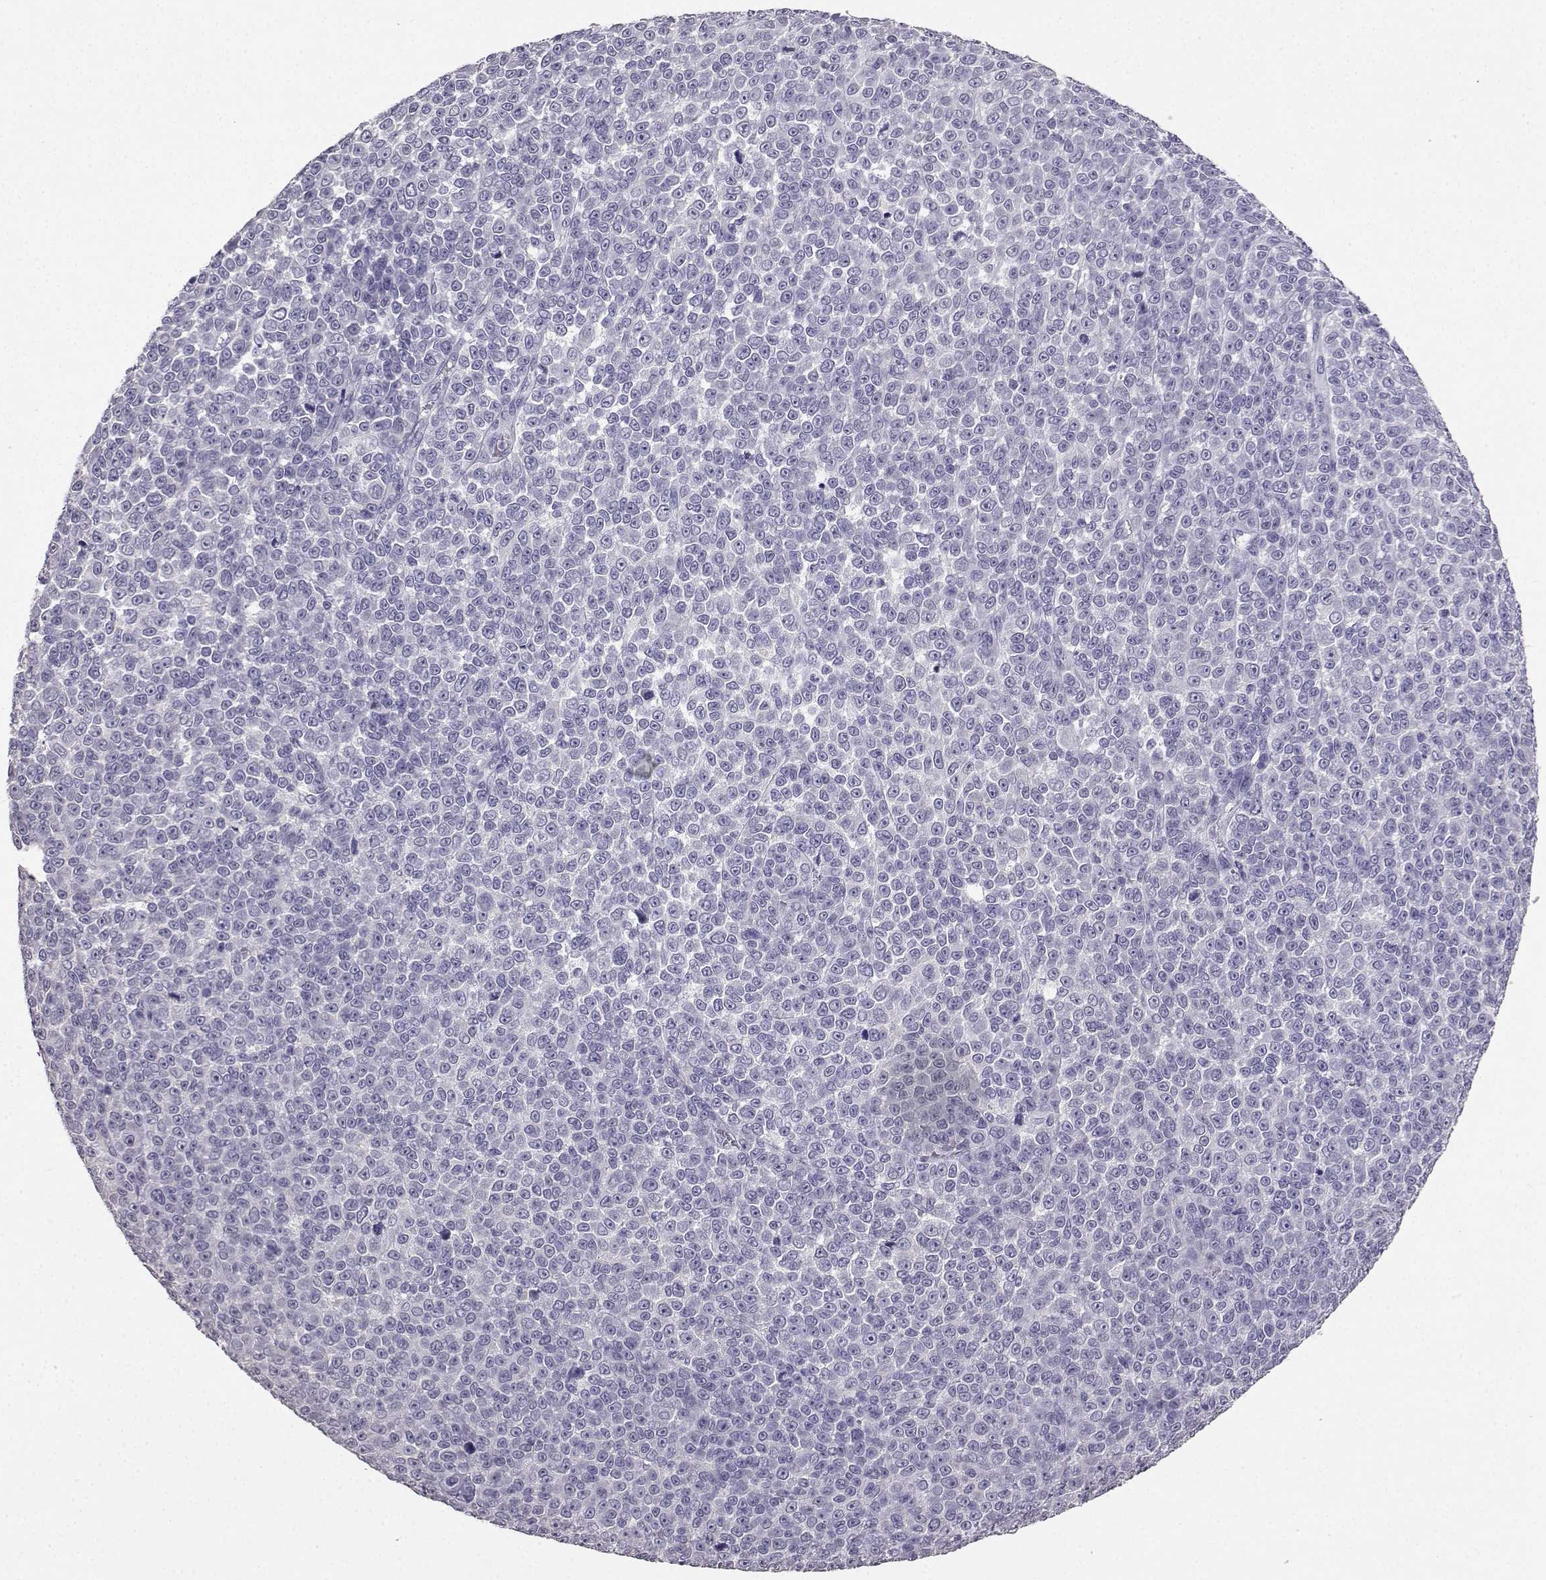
{"staining": {"intensity": "negative", "quantity": "none", "location": "none"}, "tissue": "melanoma", "cell_type": "Tumor cells", "image_type": "cancer", "snomed": [{"axis": "morphology", "description": "Malignant melanoma, NOS"}, {"axis": "topography", "description": "Skin"}], "caption": "IHC image of neoplastic tissue: human malignant melanoma stained with DAB (3,3'-diaminobenzidine) displays no significant protein expression in tumor cells.", "gene": "SPAG11B", "patient": {"sex": "female", "age": 95}}